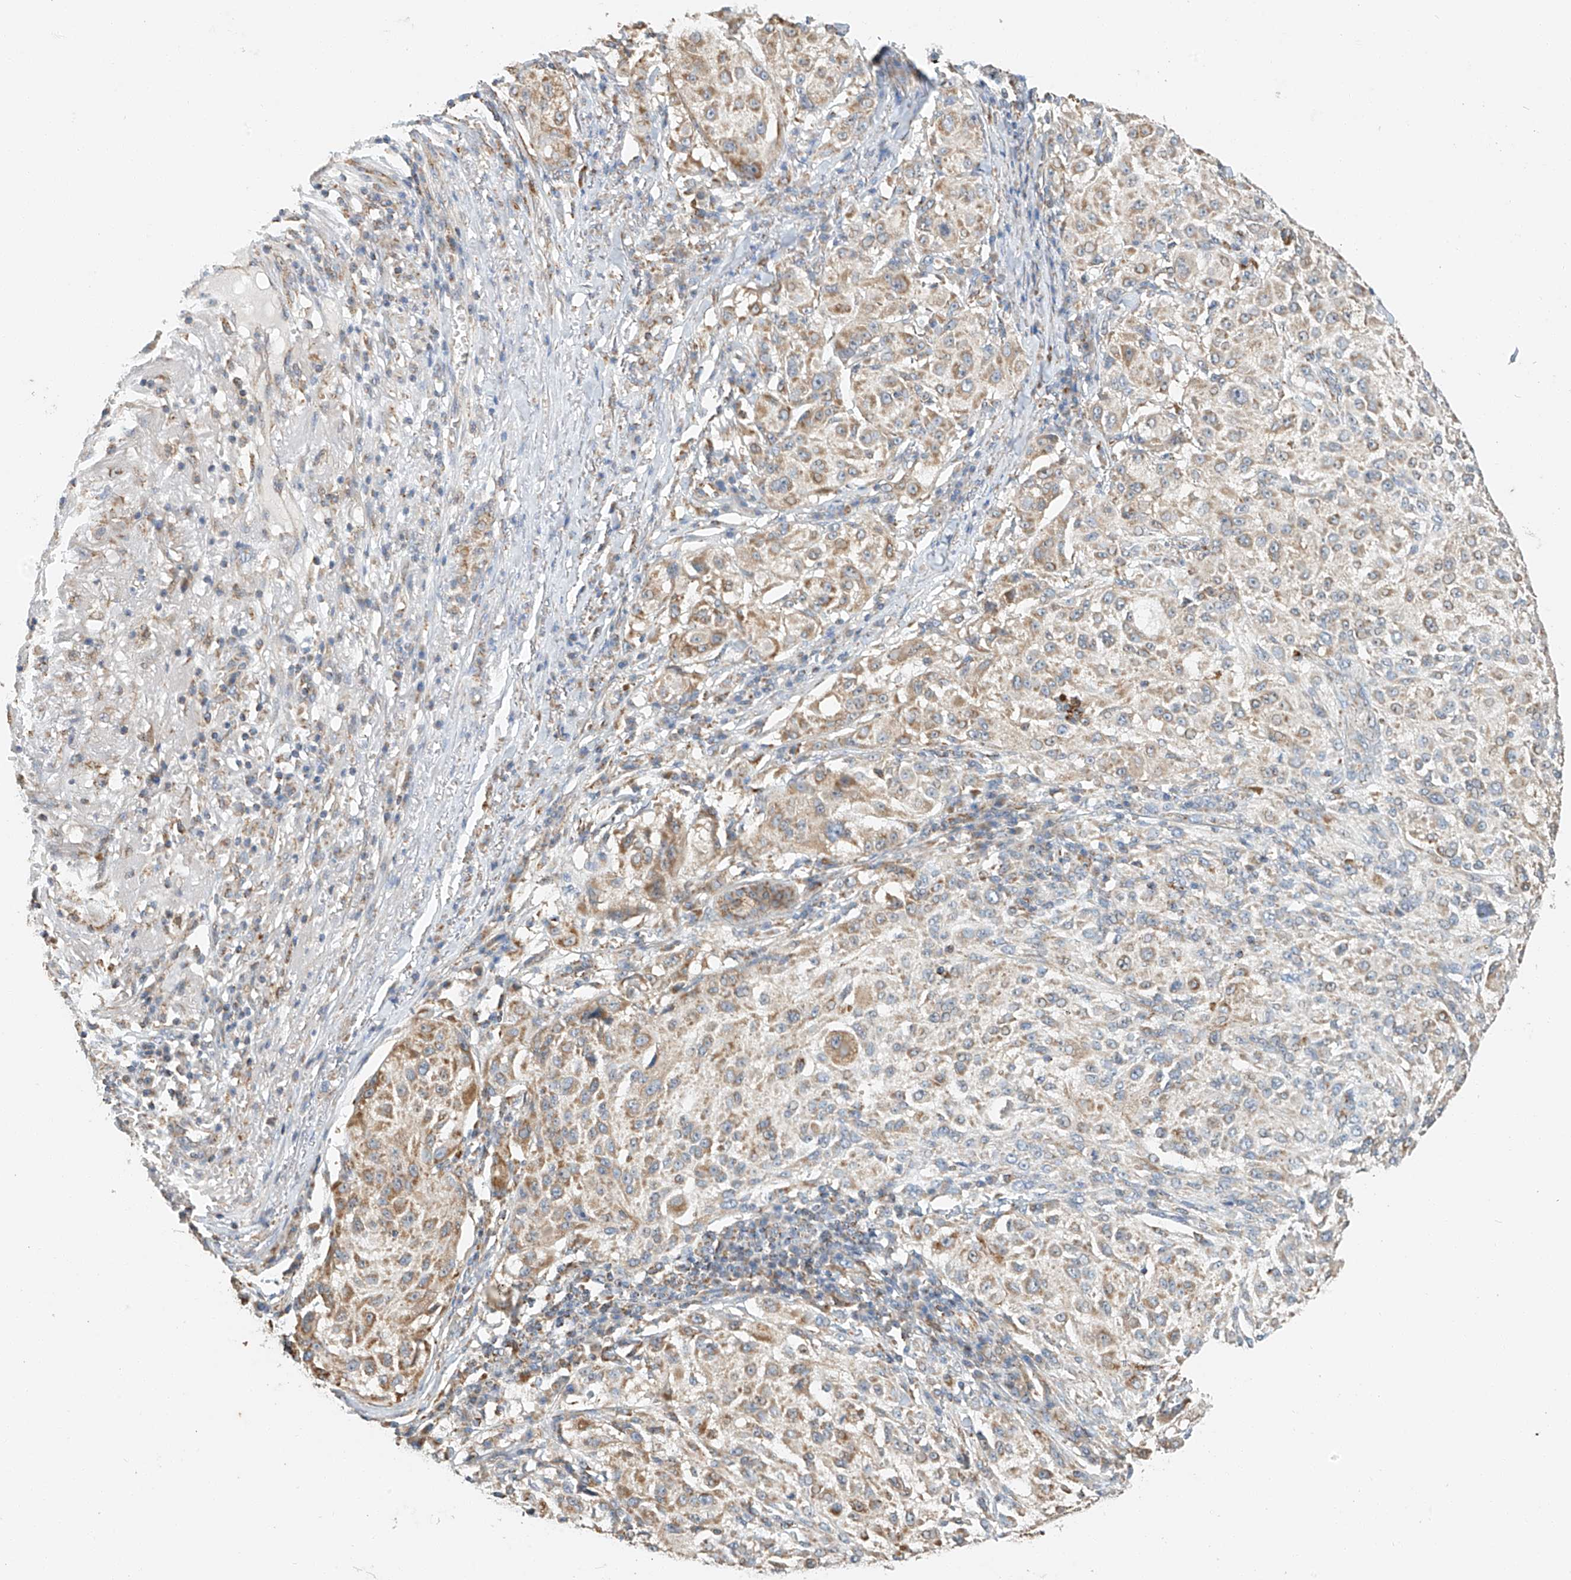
{"staining": {"intensity": "weak", "quantity": "25%-75%", "location": "cytoplasmic/membranous"}, "tissue": "melanoma", "cell_type": "Tumor cells", "image_type": "cancer", "snomed": [{"axis": "morphology", "description": "Necrosis, NOS"}, {"axis": "morphology", "description": "Malignant melanoma, NOS"}, {"axis": "topography", "description": "Skin"}], "caption": "This image exhibits melanoma stained with IHC to label a protein in brown. The cytoplasmic/membranous of tumor cells show weak positivity for the protein. Nuclei are counter-stained blue.", "gene": "YIPF7", "patient": {"sex": "female", "age": 87}}